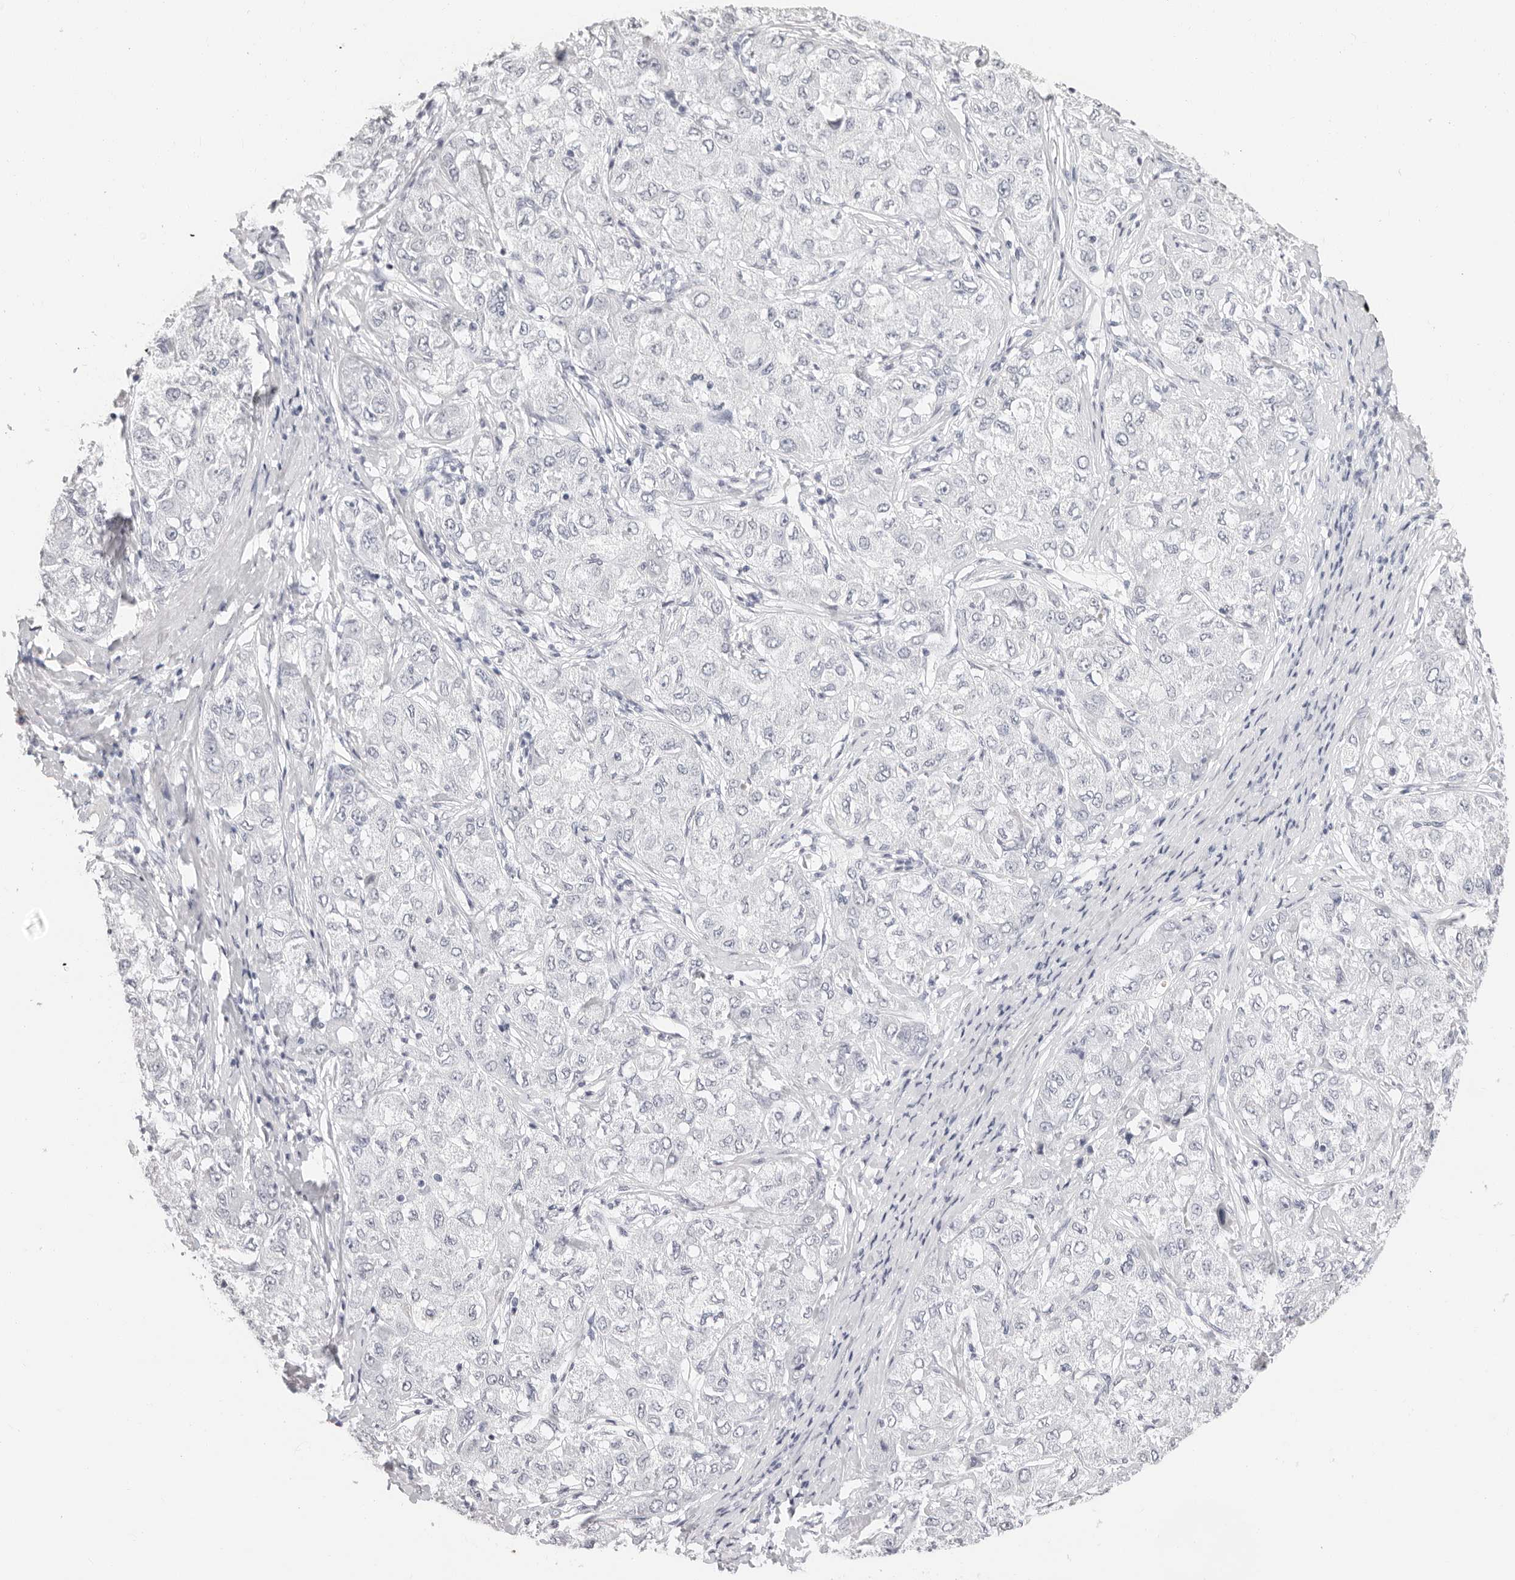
{"staining": {"intensity": "negative", "quantity": "none", "location": "none"}, "tissue": "liver cancer", "cell_type": "Tumor cells", "image_type": "cancer", "snomed": [{"axis": "morphology", "description": "Carcinoma, Hepatocellular, NOS"}, {"axis": "topography", "description": "Liver"}], "caption": "Immunohistochemistry of human liver cancer displays no staining in tumor cells.", "gene": "AGMAT", "patient": {"sex": "male", "age": 80}}